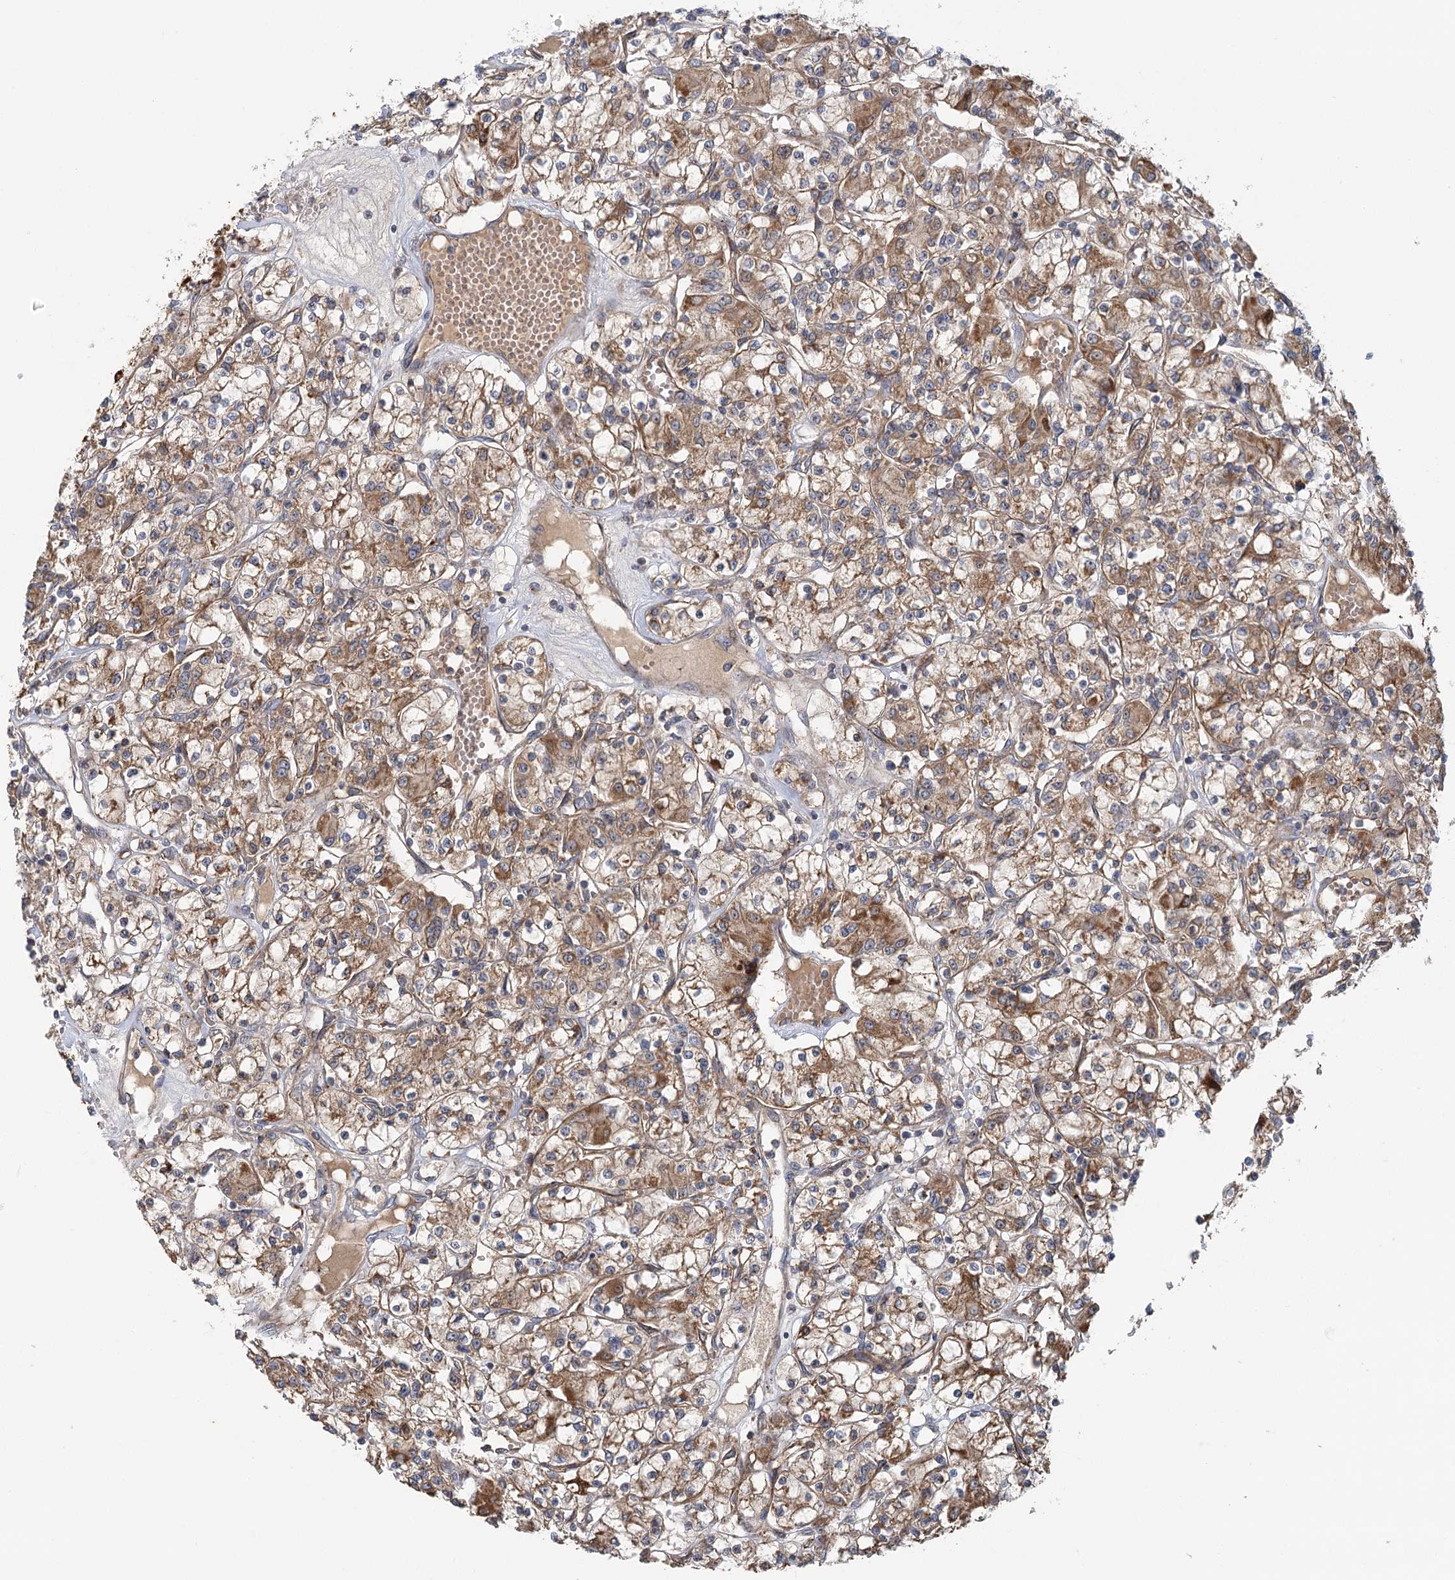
{"staining": {"intensity": "moderate", "quantity": ">75%", "location": "cytoplasmic/membranous"}, "tissue": "renal cancer", "cell_type": "Tumor cells", "image_type": "cancer", "snomed": [{"axis": "morphology", "description": "Adenocarcinoma, NOS"}, {"axis": "topography", "description": "Kidney"}], "caption": "Immunohistochemistry of human adenocarcinoma (renal) reveals medium levels of moderate cytoplasmic/membranous staining in about >75% of tumor cells.", "gene": "RAPGEF6", "patient": {"sex": "female", "age": 59}}